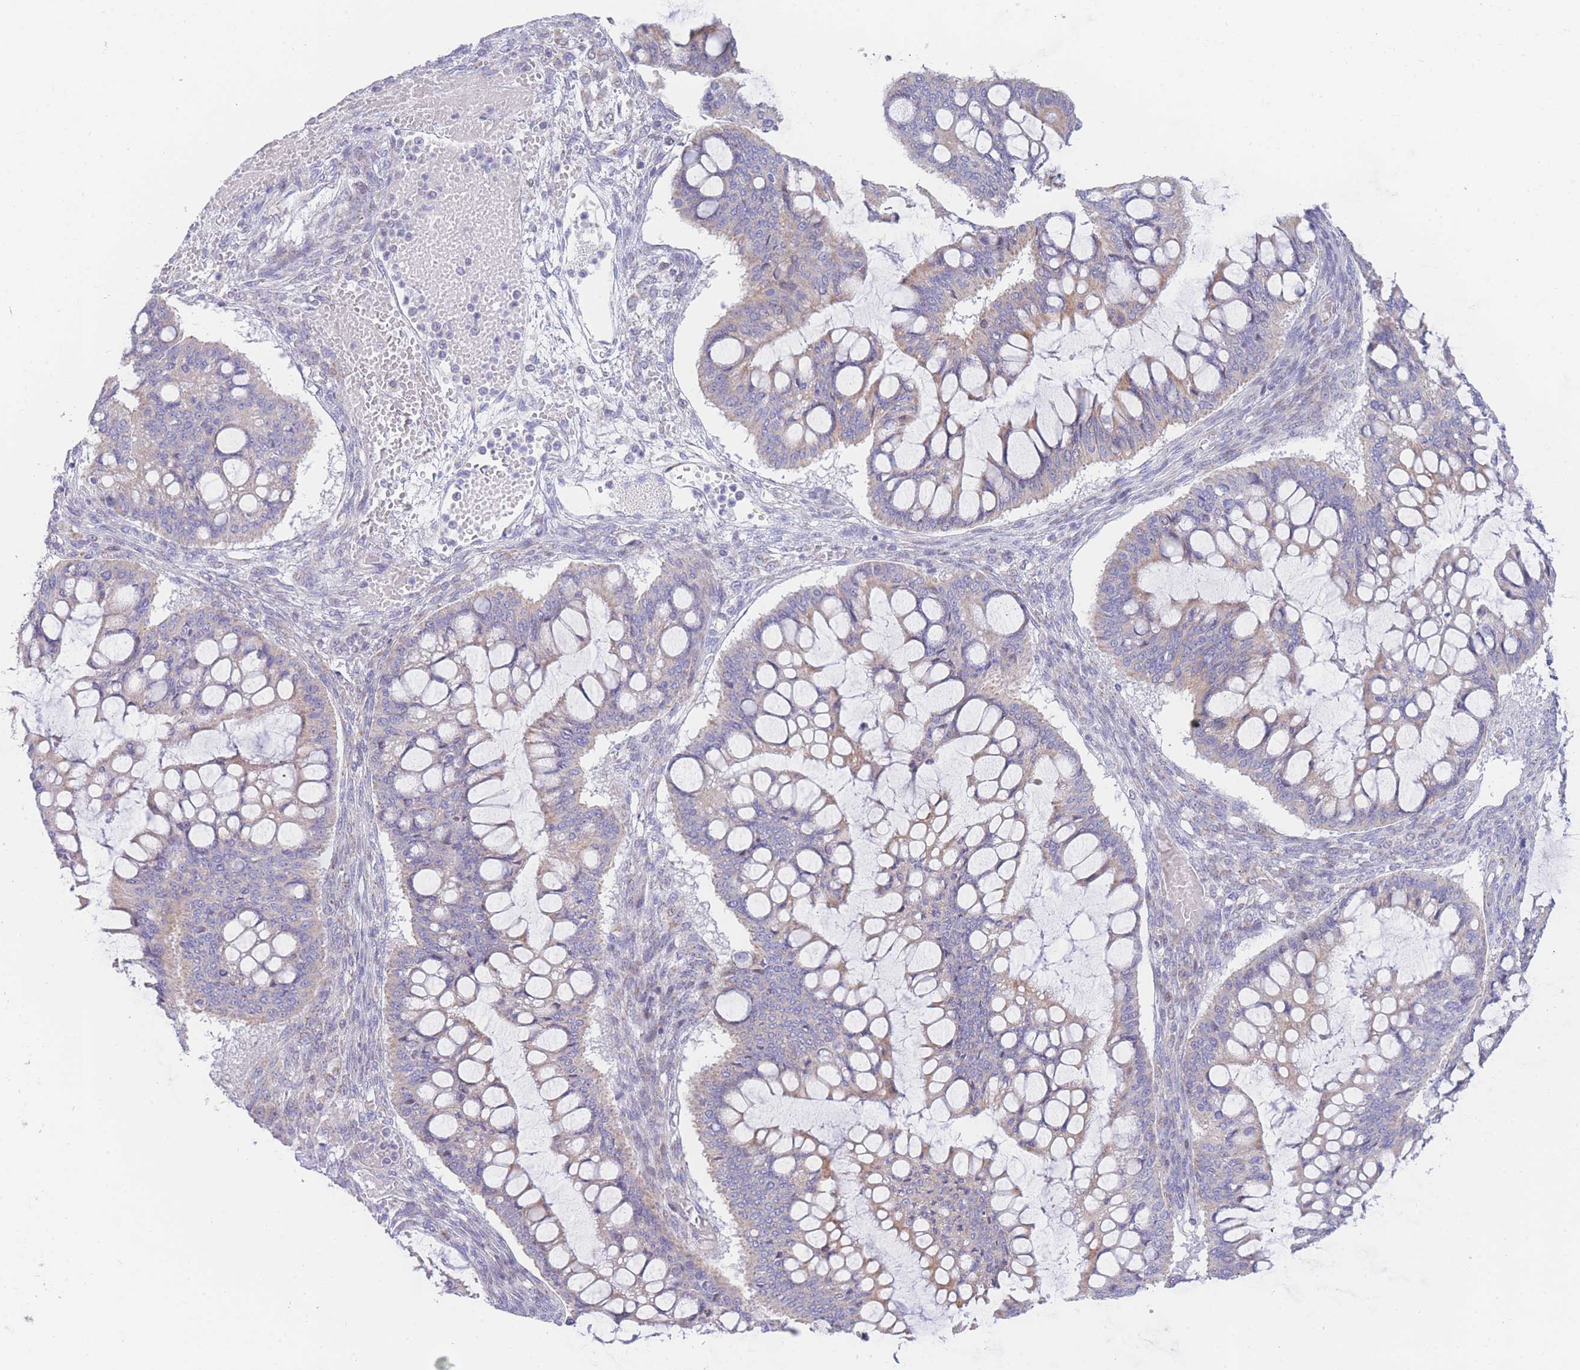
{"staining": {"intensity": "weak", "quantity": "25%-75%", "location": "cytoplasmic/membranous"}, "tissue": "ovarian cancer", "cell_type": "Tumor cells", "image_type": "cancer", "snomed": [{"axis": "morphology", "description": "Cystadenocarcinoma, mucinous, NOS"}, {"axis": "topography", "description": "Ovary"}], "caption": "Protein expression analysis of ovarian mucinous cystadenocarcinoma demonstrates weak cytoplasmic/membranous staining in approximately 25%-75% of tumor cells.", "gene": "GPAM", "patient": {"sex": "female", "age": 73}}